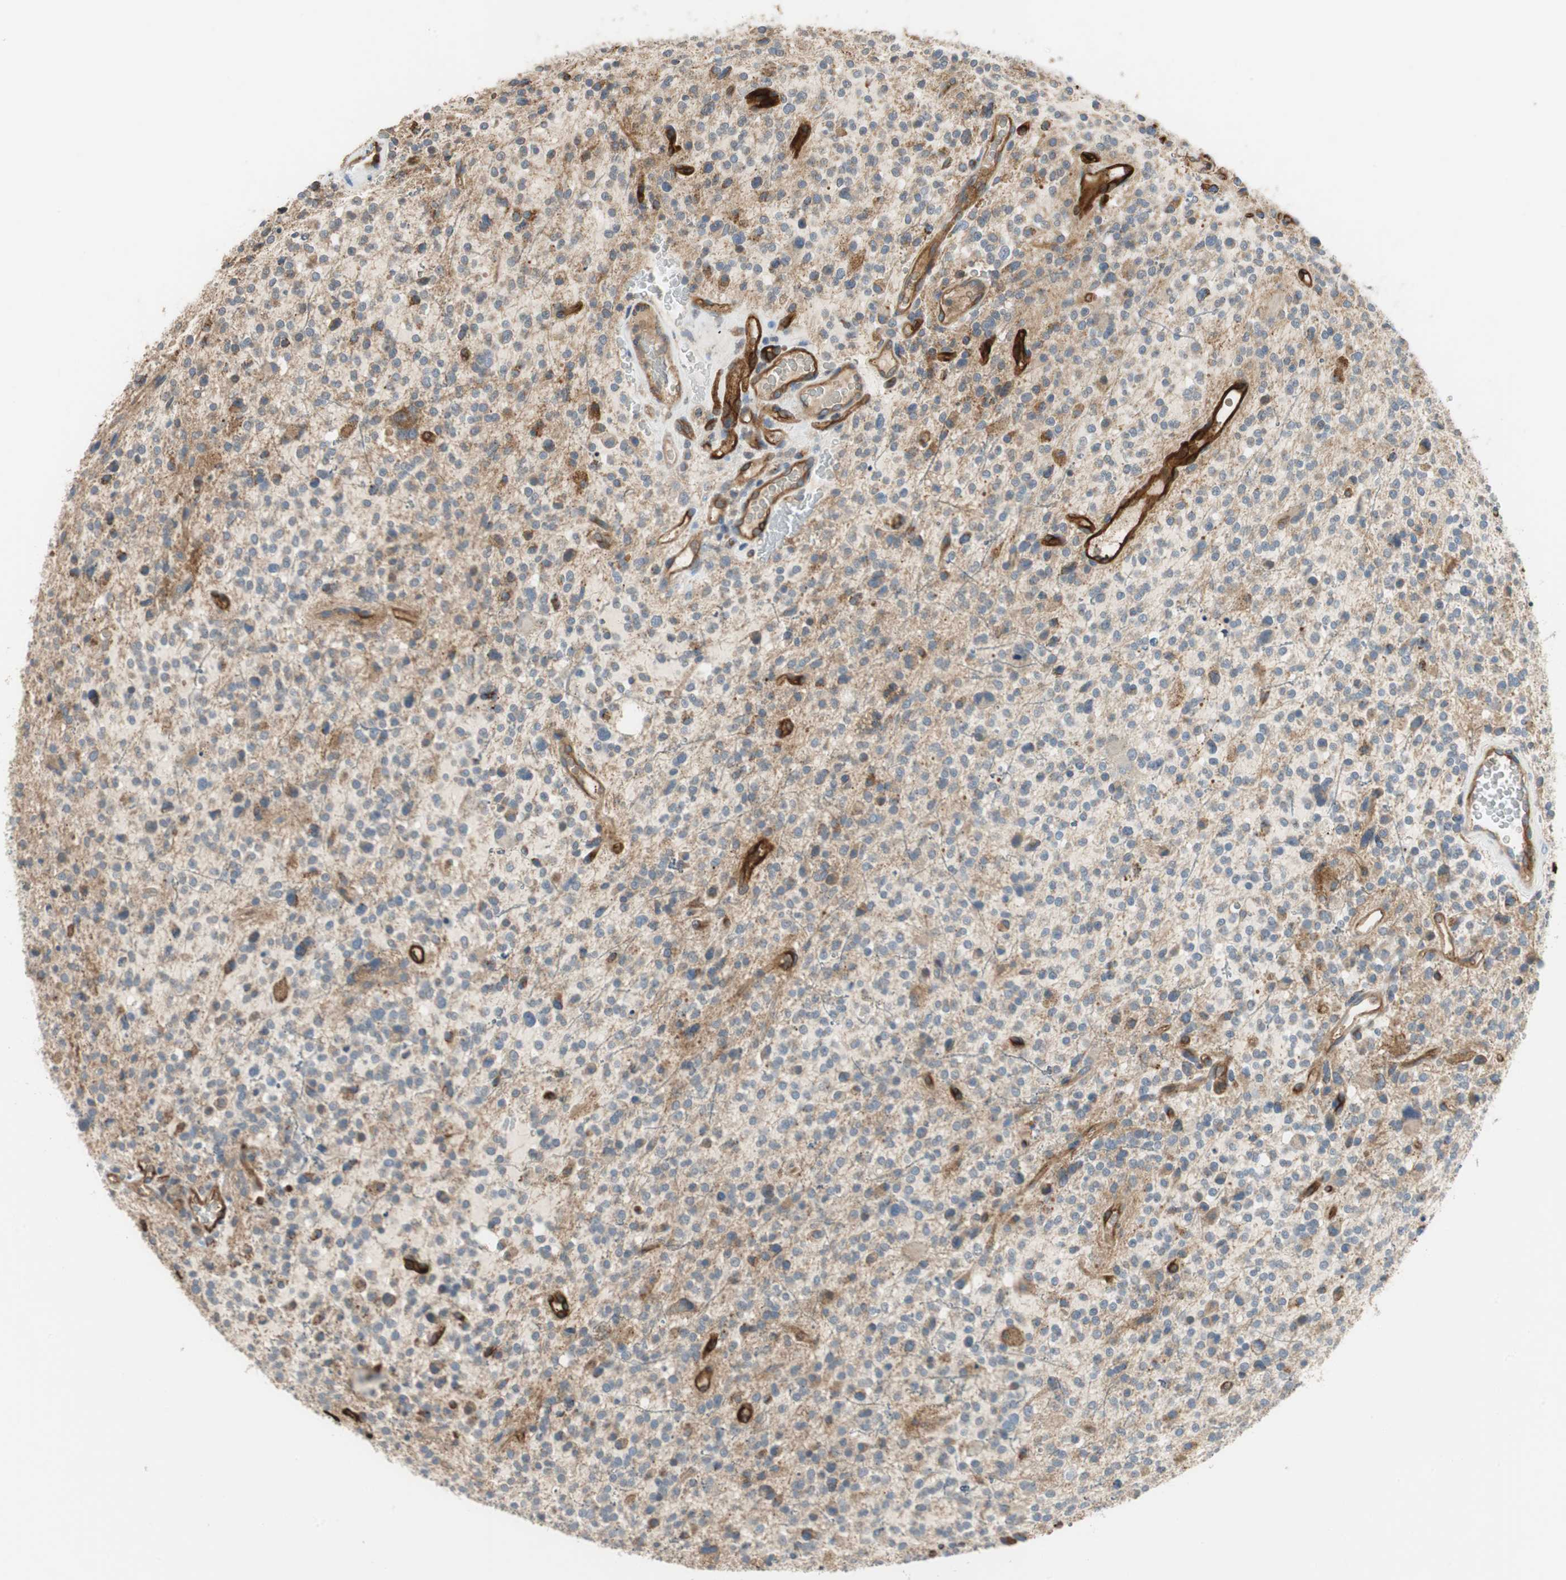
{"staining": {"intensity": "weak", "quantity": "25%-75%", "location": "cytoplasmic/membranous"}, "tissue": "glioma", "cell_type": "Tumor cells", "image_type": "cancer", "snomed": [{"axis": "morphology", "description": "Glioma, malignant, High grade"}, {"axis": "topography", "description": "Brain"}], "caption": "This image displays immunohistochemistry (IHC) staining of human glioma, with low weak cytoplasmic/membranous staining in approximately 25%-75% of tumor cells.", "gene": "ALPL", "patient": {"sex": "male", "age": 48}}